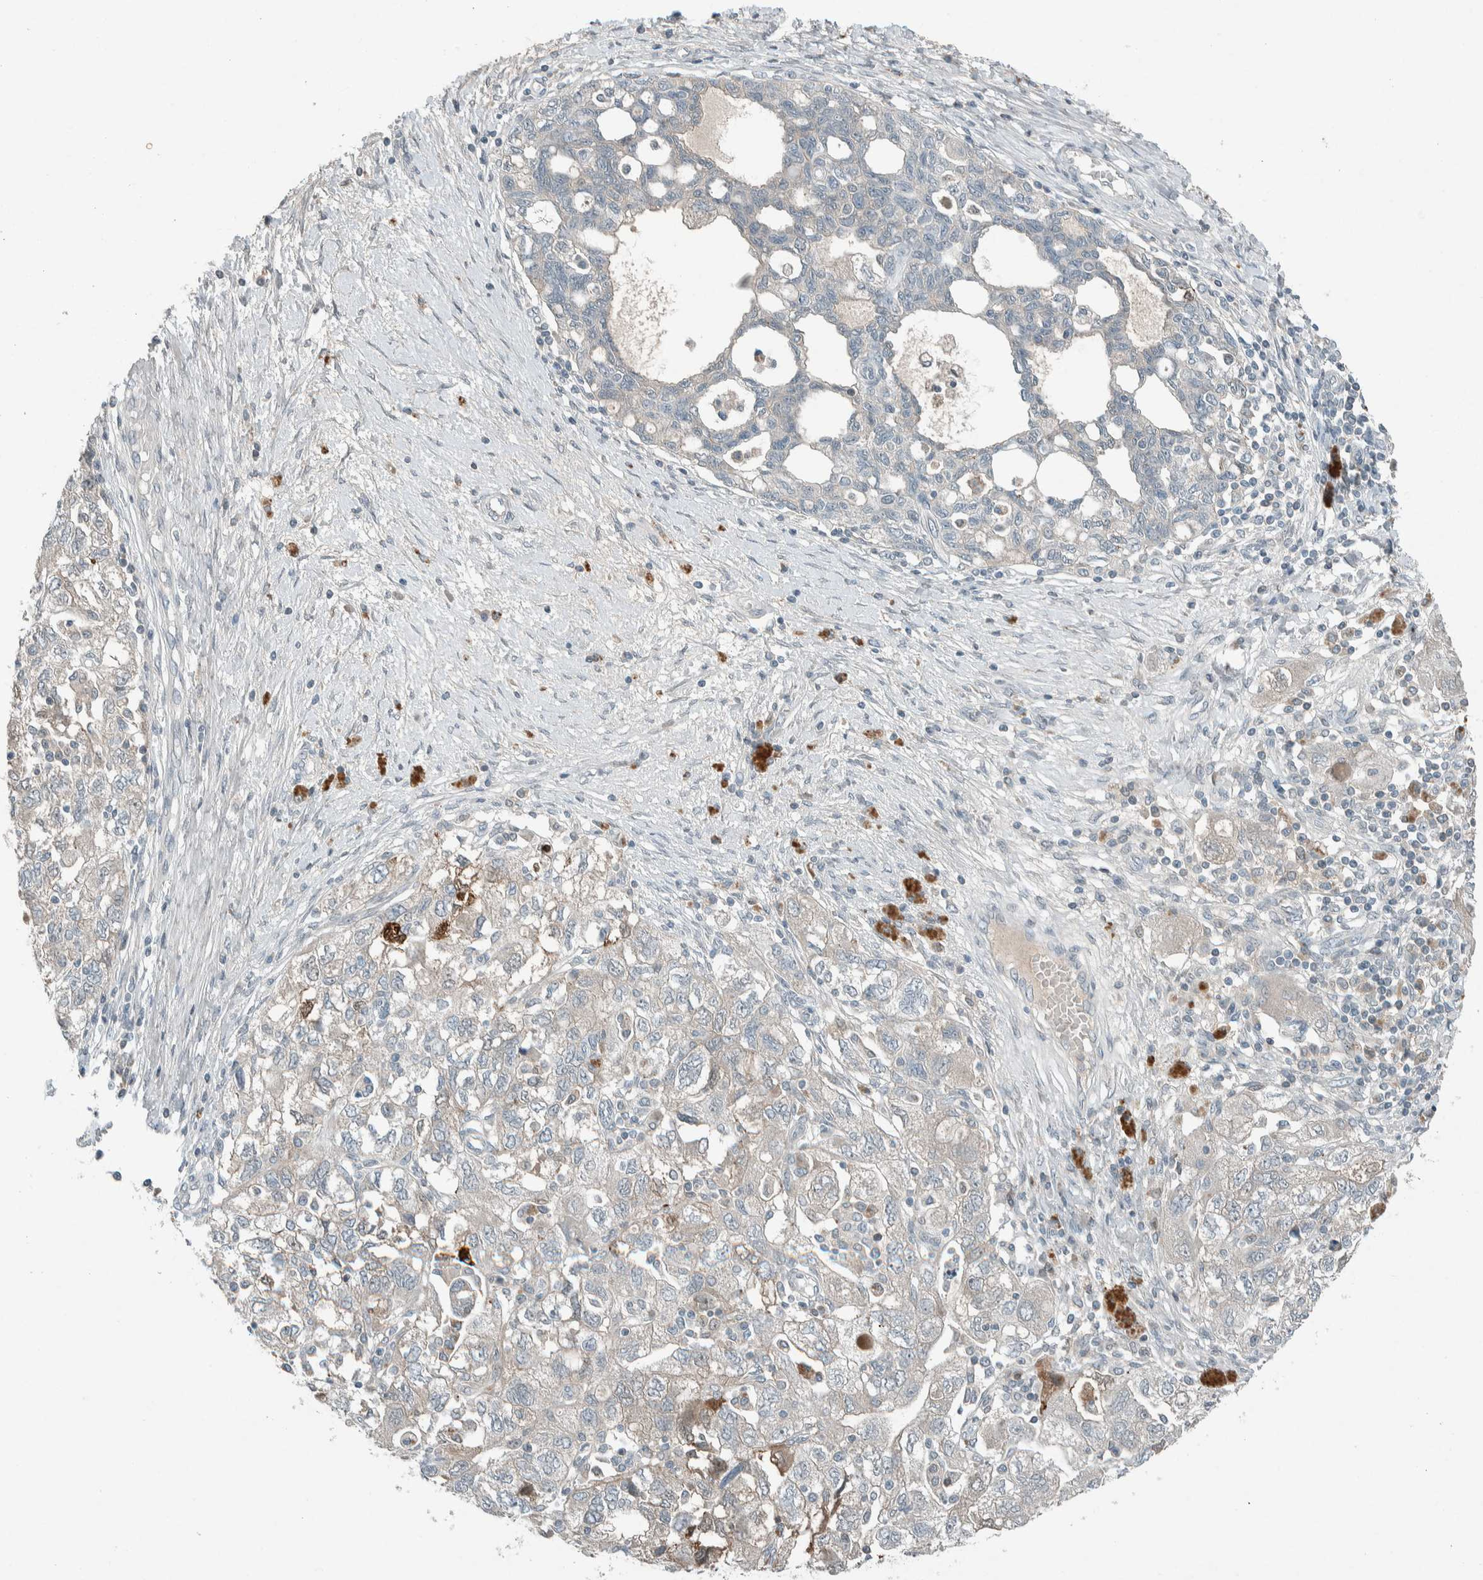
{"staining": {"intensity": "moderate", "quantity": "25%-75%", "location": "cytoplasmic/membranous"}, "tissue": "ovarian cancer", "cell_type": "Tumor cells", "image_type": "cancer", "snomed": [{"axis": "morphology", "description": "Carcinoma, NOS"}, {"axis": "morphology", "description": "Cystadenocarcinoma, serous, NOS"}, {"axis": "topography", "description": "Ovary"}], "caption": "Human ovarian serous cystadenocarcinoma stained with a brown dye demonstrates moderate cytoplasmic/membranous positive positivity in about 25%-75% of tumor cells.", "gene": "CERCAM", "patient": {"sex": "female", "age": 69}}